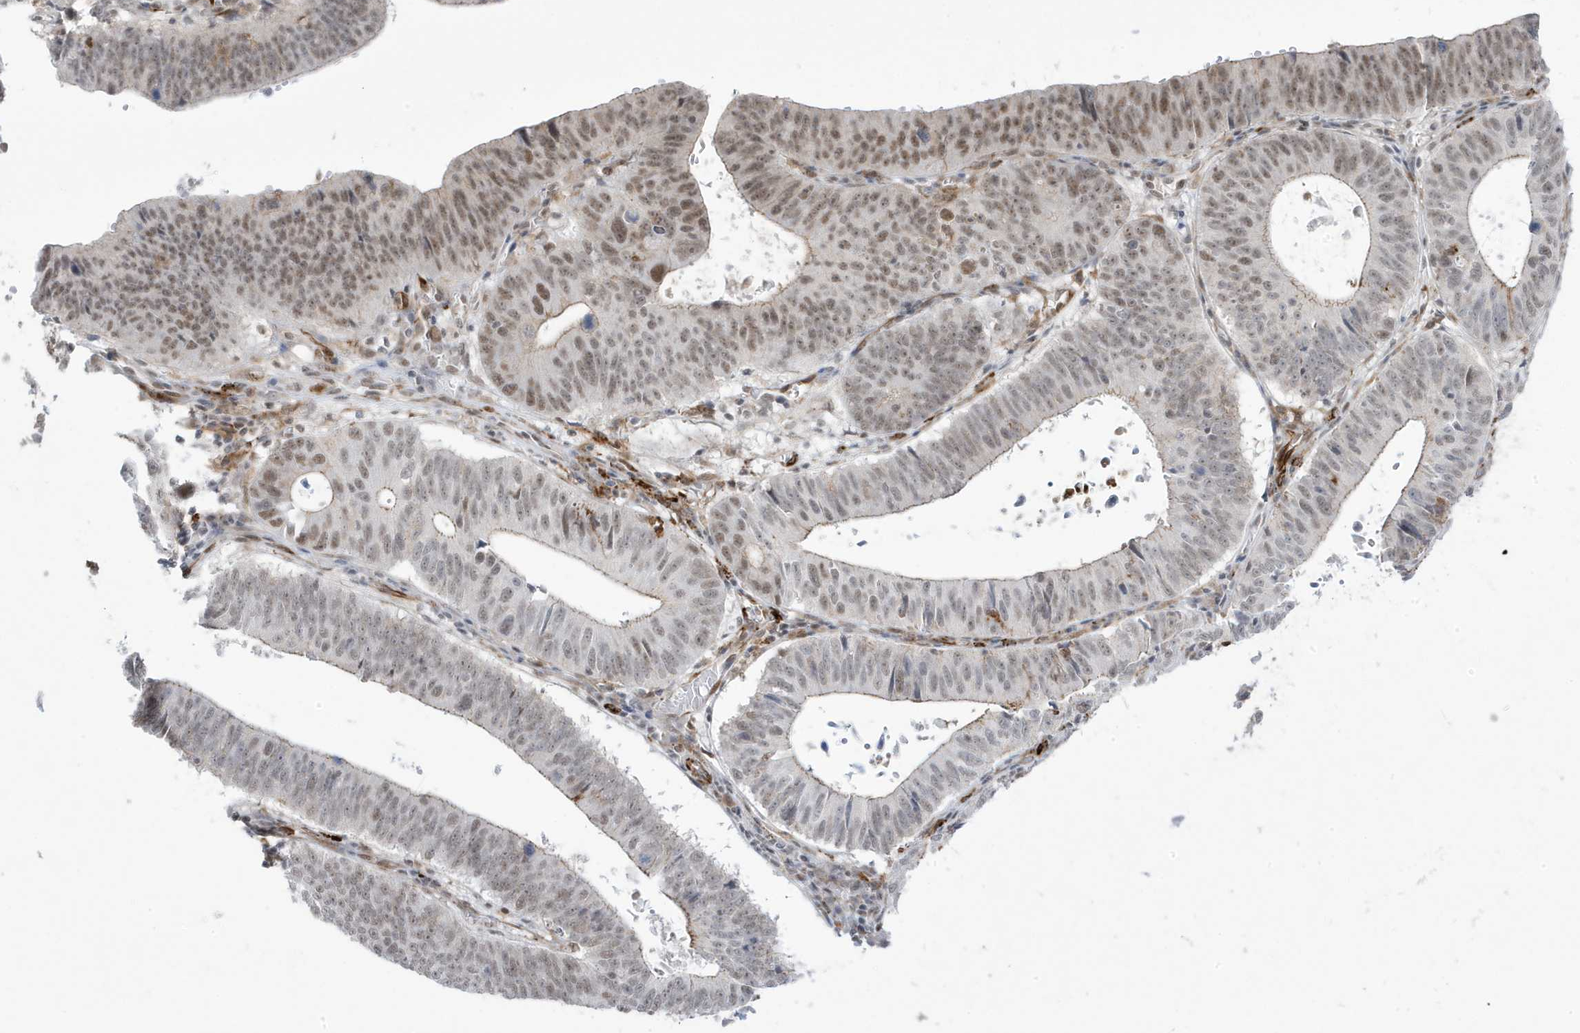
{"staining": {"intensity": "moderate", "quantity": ">75%", "location": "nuclear"}, "tissue": "stomach cancer", "cell_type": "Tumor cells", "image_type": "cancer", "snomed": [{"axis": "morphology", "description": "Adenocarcinoma, NOS"}, {"axis": "topography", "description": "Stomach"}], "caption": "A histopathology image showing moderate nuclear positivity in approximately >75% of tumor cells in stomach cancer (adenocarcinoma), as visualized by brown immunohistochemical staining.", "gene": "ADAMTSL3", "patient": {"sex": "male", "age": 59}}